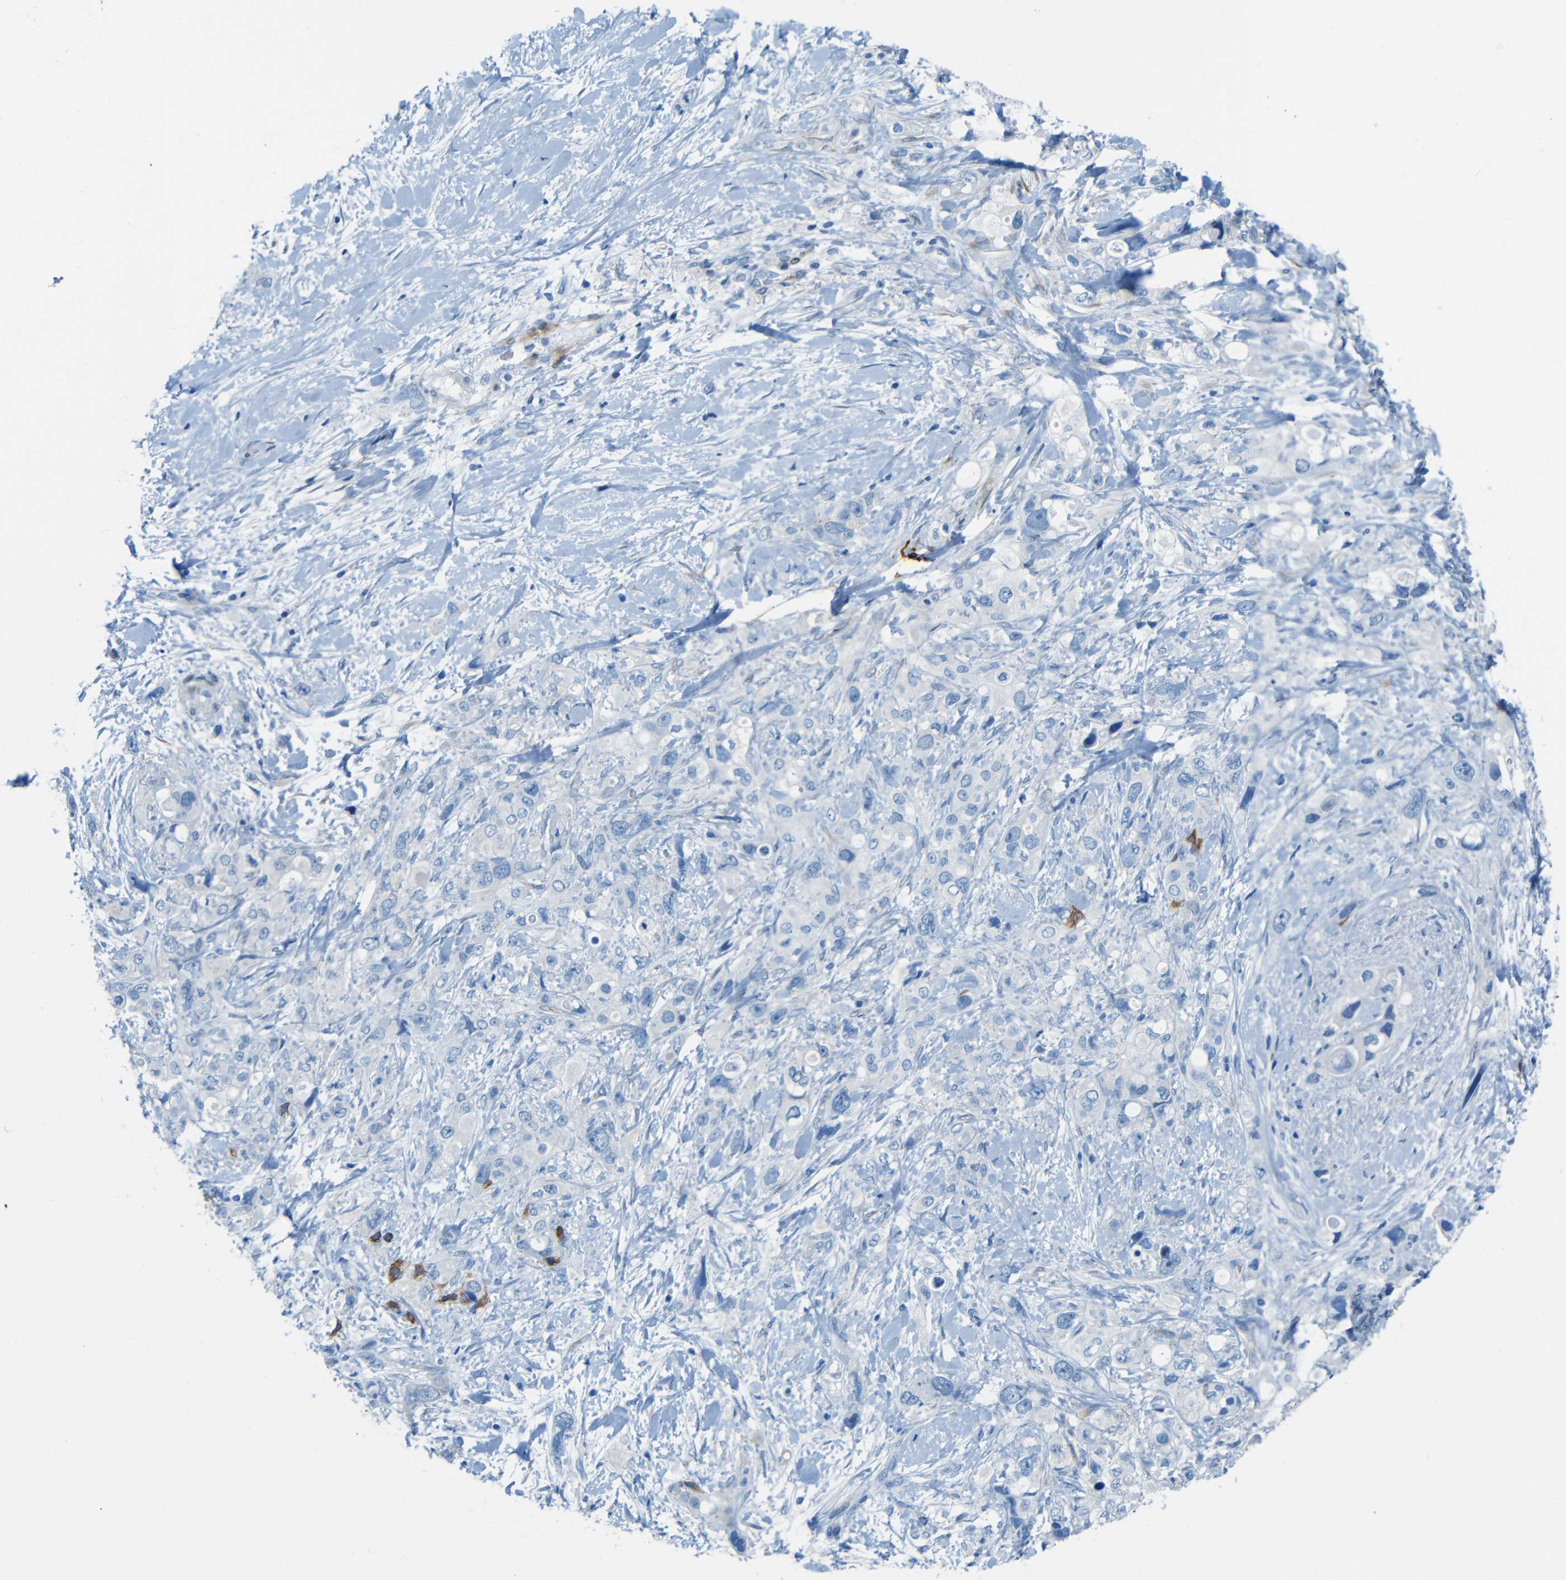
{"staining": {"intensity": "negative", "quantity": "none", "location": "none"}, "tissue": "pancreatic cancer", "cell_type": "Tumor cells", "image_type": "cancer", "snomed": [{"axis": "morphology", "description": "Adenocarcinoma, NOS"}, {"axis": "topography", "description": "Pancreas"}], "caption": "Histopathology image shows no significant protein staining in tumor cells of pancreatic cancer. (DAB (3,3'-diaminobenzidine) immunohistochemistry (IHC) visualized using brightfield microscopy, high magnification).", "gene": "MAP2", "patient": {"sex": "female", "age": 56}}